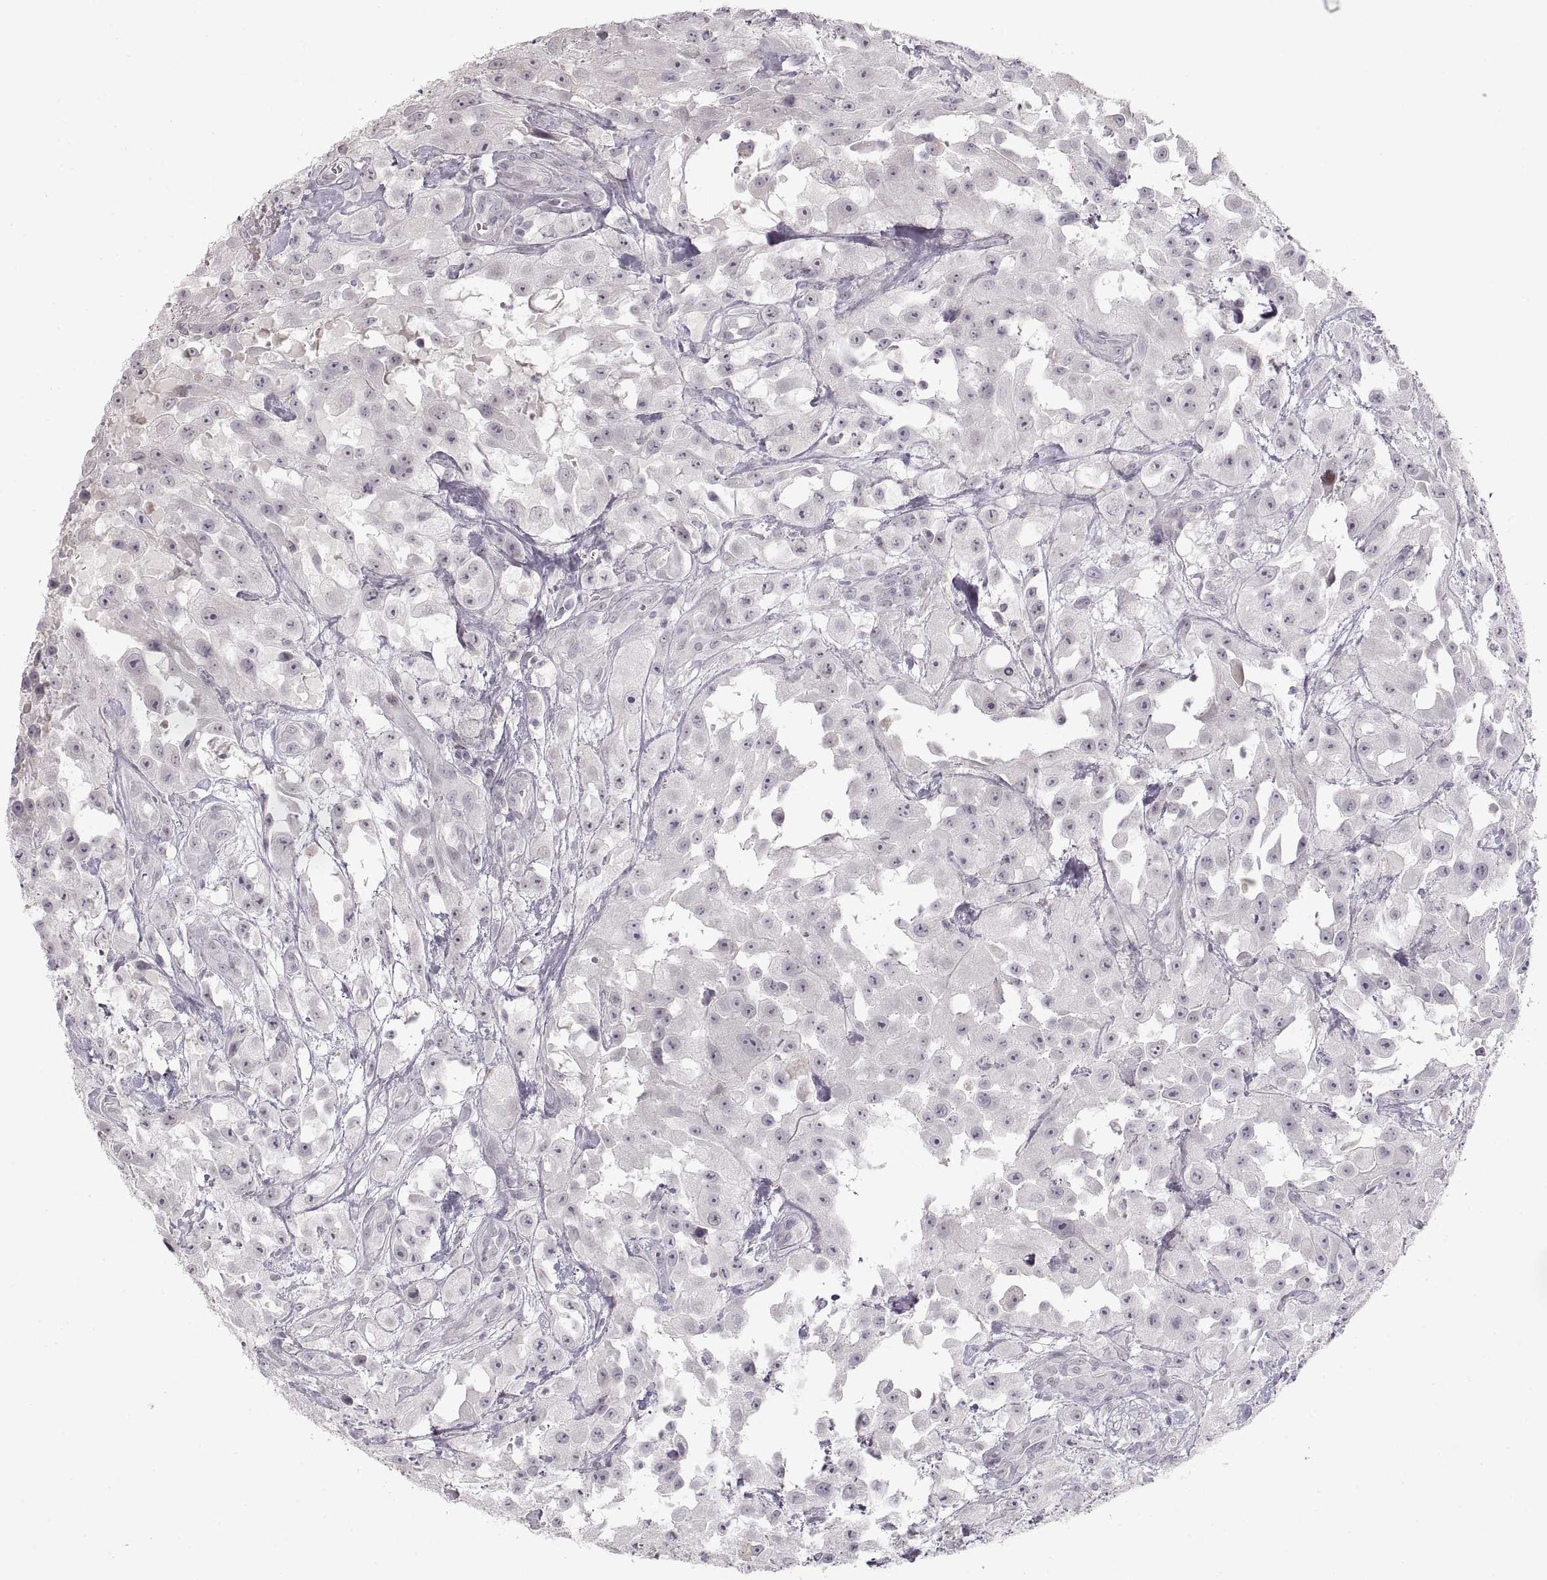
{"staining": {"intensity": "negative", "quantity": "none", "location": "none"}, "tissue": "urothelial cancer", "cell_type": "Tumor cells", "image_type": "cancer", "snomed": [{"axis": "morphology", "description": "Urothelial carcinoma, High grade"}, {"axis": "topography", "description": "Urinary bladder"}], "caption": "Immunohistochemistry (IHC) histopathology image of neoplastic tissue: human urothelial cancer stained with DAB (3,3'-diaminobenzidine) displays no significant protein expression in tumor cells. (Stains: DAB immunohistochemistry (IHC) with hematoxylin counter stain, Microscopy: brightfield microscopy at high magnification).", "gene": "PCSK2", "patient": {"sex": "male", "age": 79}}